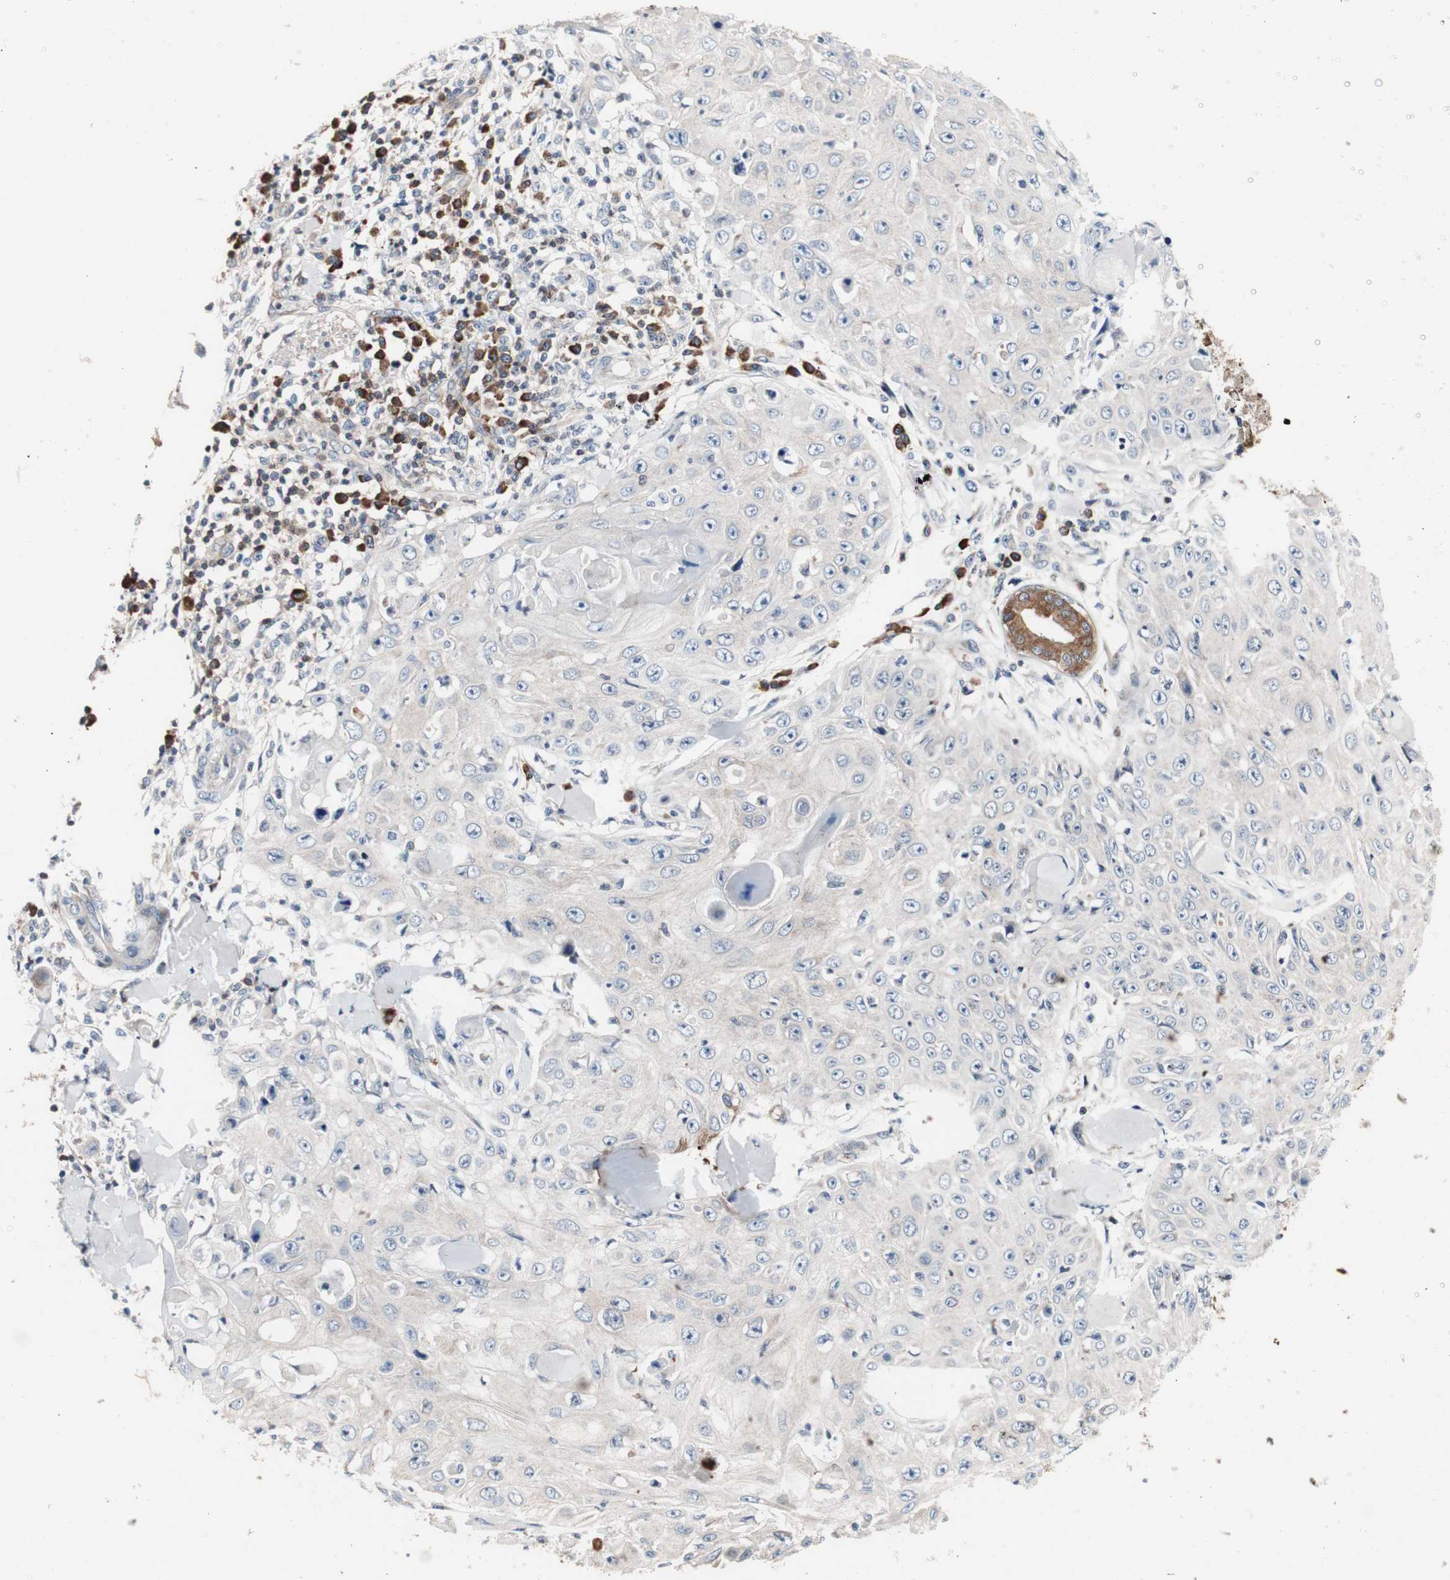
{"staining": {"intensity": "negative", "quantity": "none", "location": "none"}, "tissue": "skin cancer", "cell_type": "Tumor cells", "image_type": "cancer", "snomed": [{"axis": "morphology", "description": "Squamous cell carcinoma, NOS"}, {"axis": "topography", "description": "Skin"}], "caption": "High magnification brightfield microscopy of skin squamous cell carcinoma stained with DAB (brown) and counterstained with hematoxylin (blue): tumor cells show no significant positivity. (DAB immunohistochemistry with hematoxylin counter stain).", "gene": "PRDX2", "patient": {"sex": "male", "age": 86}}